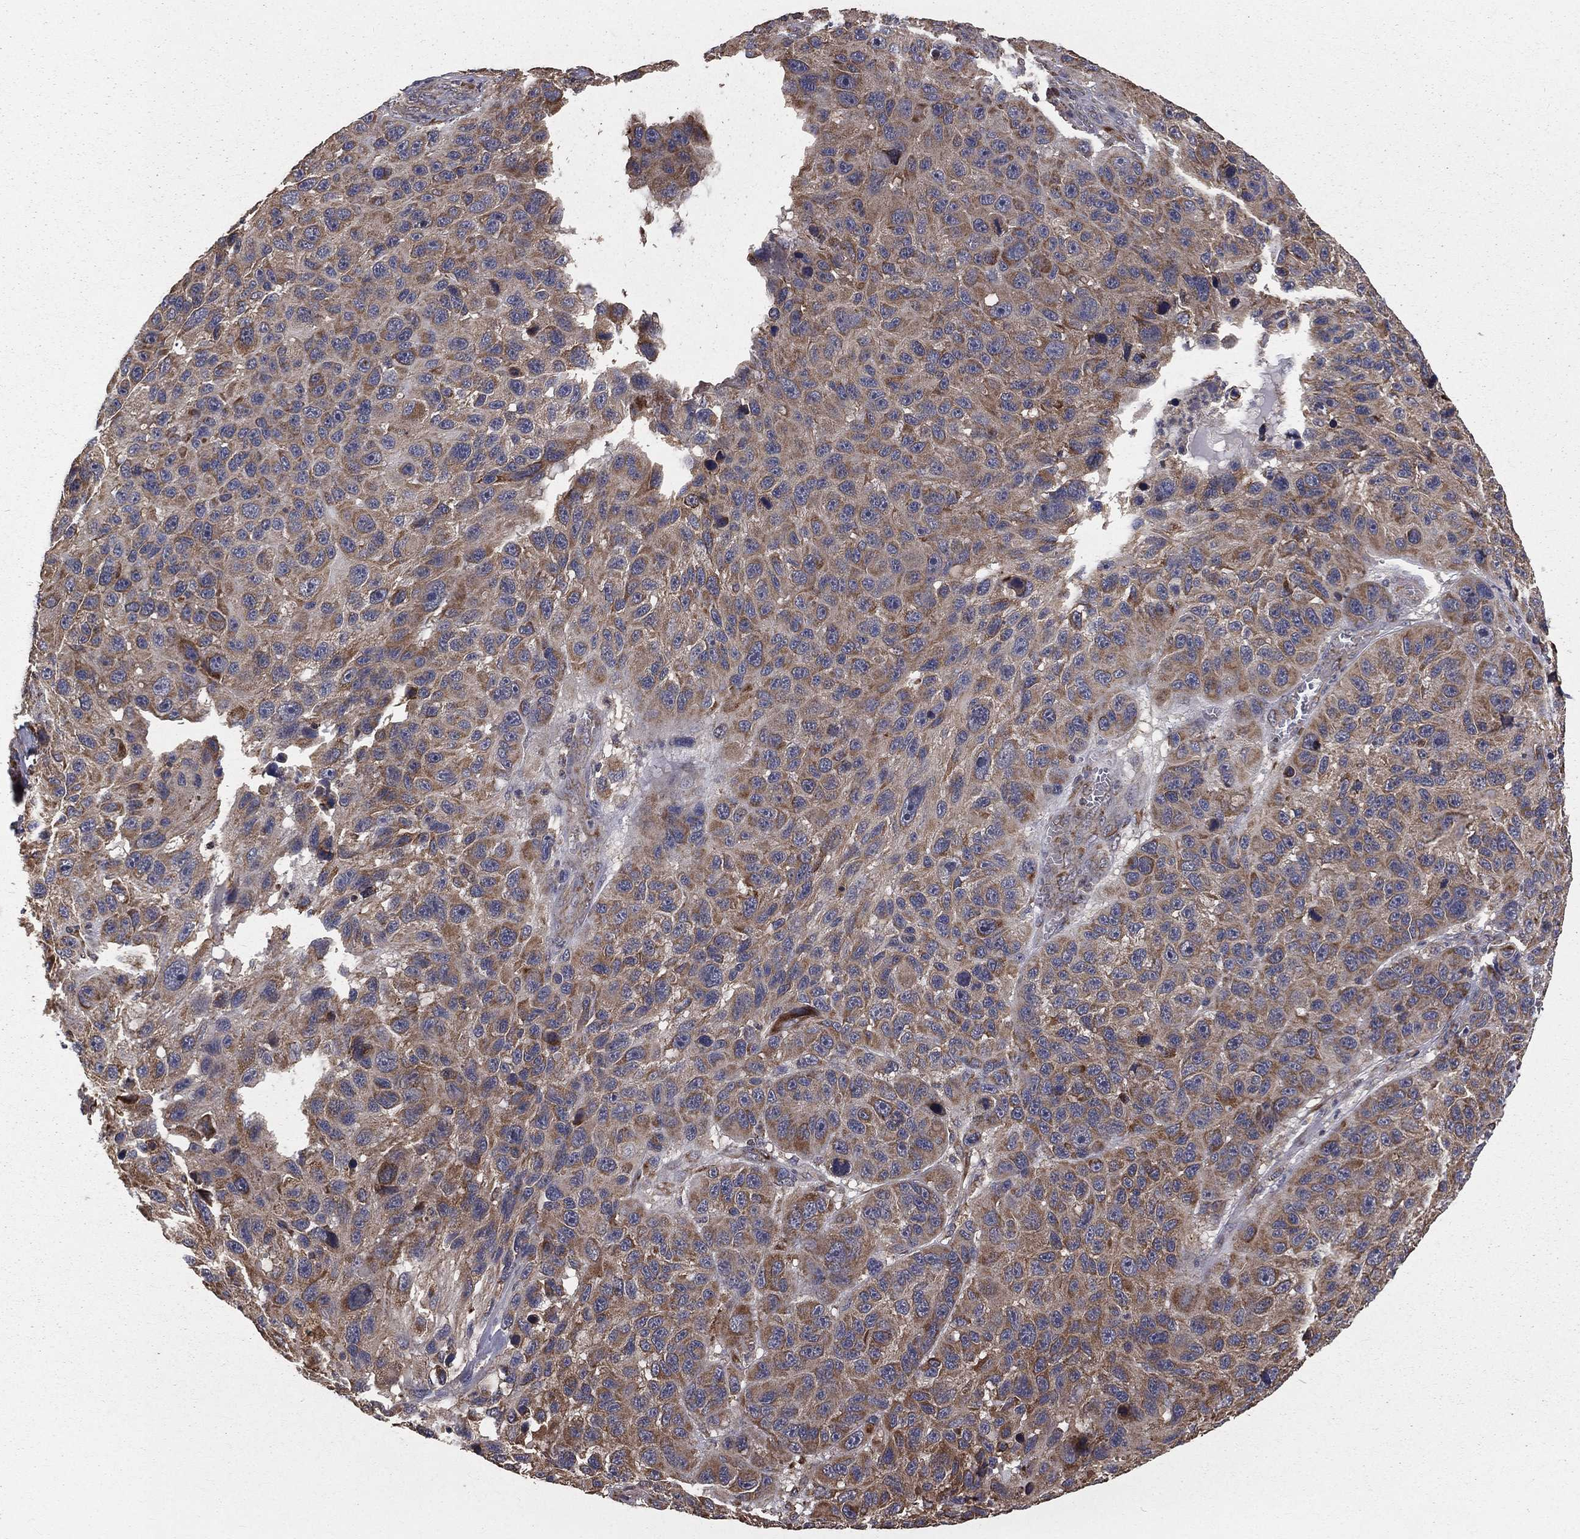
{"staining": {"intensity": "strong", "quantity": "25%-75%", "location": "cytoplasmic/membranous"}, "tissue": "melanoma", "cell_type": "Tumor cells", "image_type": "cancer", "snomed": [{"axis": "morphology", "description": "Malignant melanoma, NOS"}, {"axis": "topography", "description": "Skin"}], "caption": "Protein expression analysis of melanoma displays strong cytoplasmic/membranous positivity in approximately 25%-75% of tumor cells.", "gene": "OLFML1", "patient": {"sex": "male", "age": 53}}